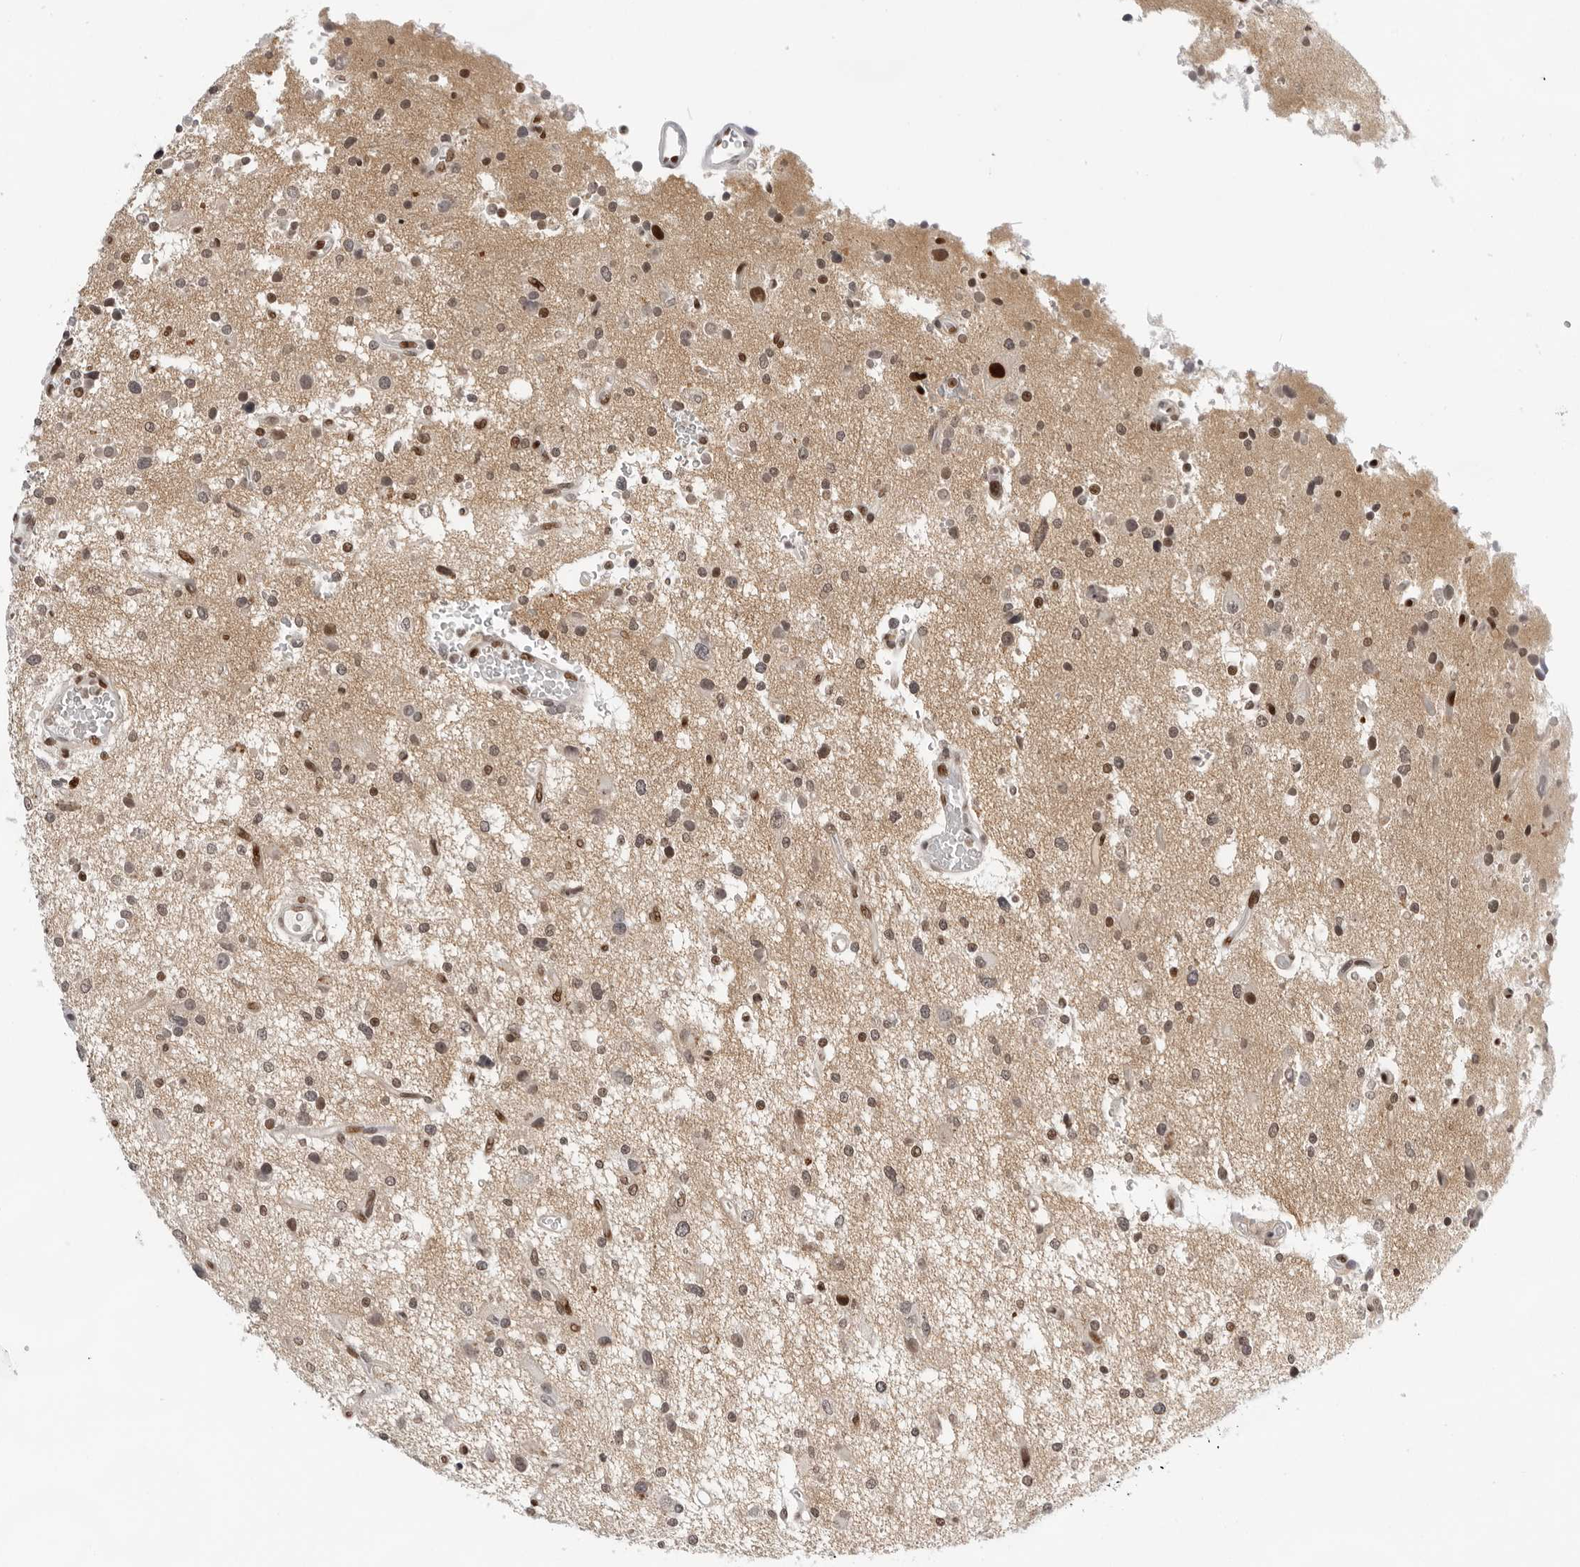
{"staining": {"intensity": "weak", "quantity": "25%-75%", "location": "nuclear"}, "tissue": "glioma", "cell_type": "Tumor cells", "image_type": "cancer", "snomed": [{"axis": "morphology", "description": "Glioma, malignant, High grade"}, {"axis": "topography", "description": "Brain"}], "caption": "DAB (3,3'-diaminobenzidine) immunohistochemical staining of glioma demonstrates weak nuclear protein expression in about 25%-75% of tumor cells.", "gene": "OGG1", "patient": {"sex": "male", "age": 33}}